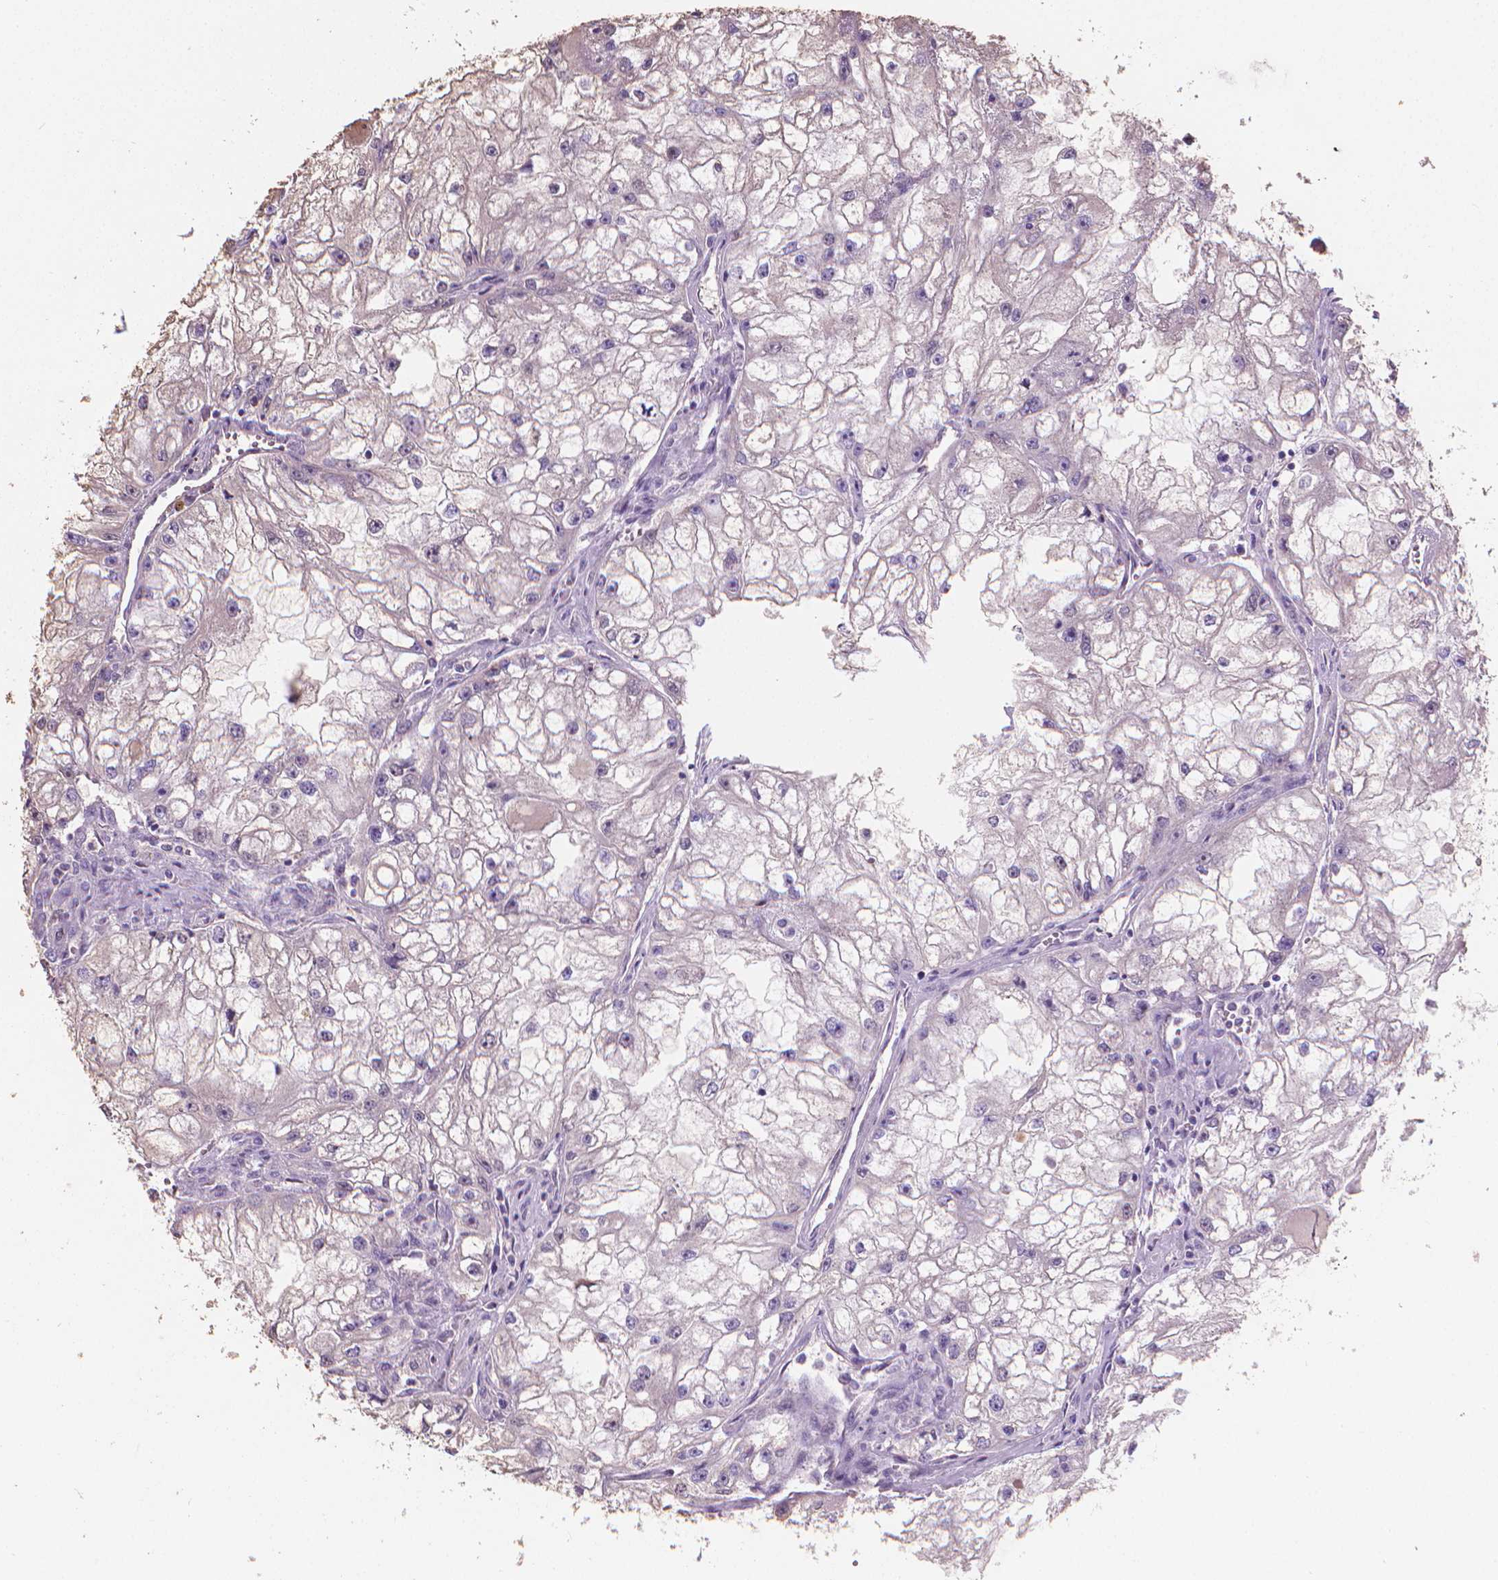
{"staining": {"intensity": "negative", "quantity": "none", "location": "none"}, "tissue": "renal cancer", "cell_type": "Tumor cells", "image_type": "cancer", "snomed": [{"axis": "morphology", "description": "Adenocarcinoma, NOS"}, {"axis": "topography", "description": "Kidney"}], "caption": "Renal cancer was stained to show a protein in brown. There is no significant positivity in tumor cells. The staining is performed using DAB (3,3'-diaminobenzidine) brown chromogen with nuclei counter-stained in using hematoxylin.", "gene": "CABCOCO1", "patient": {"sex": "male", "age": 59}}